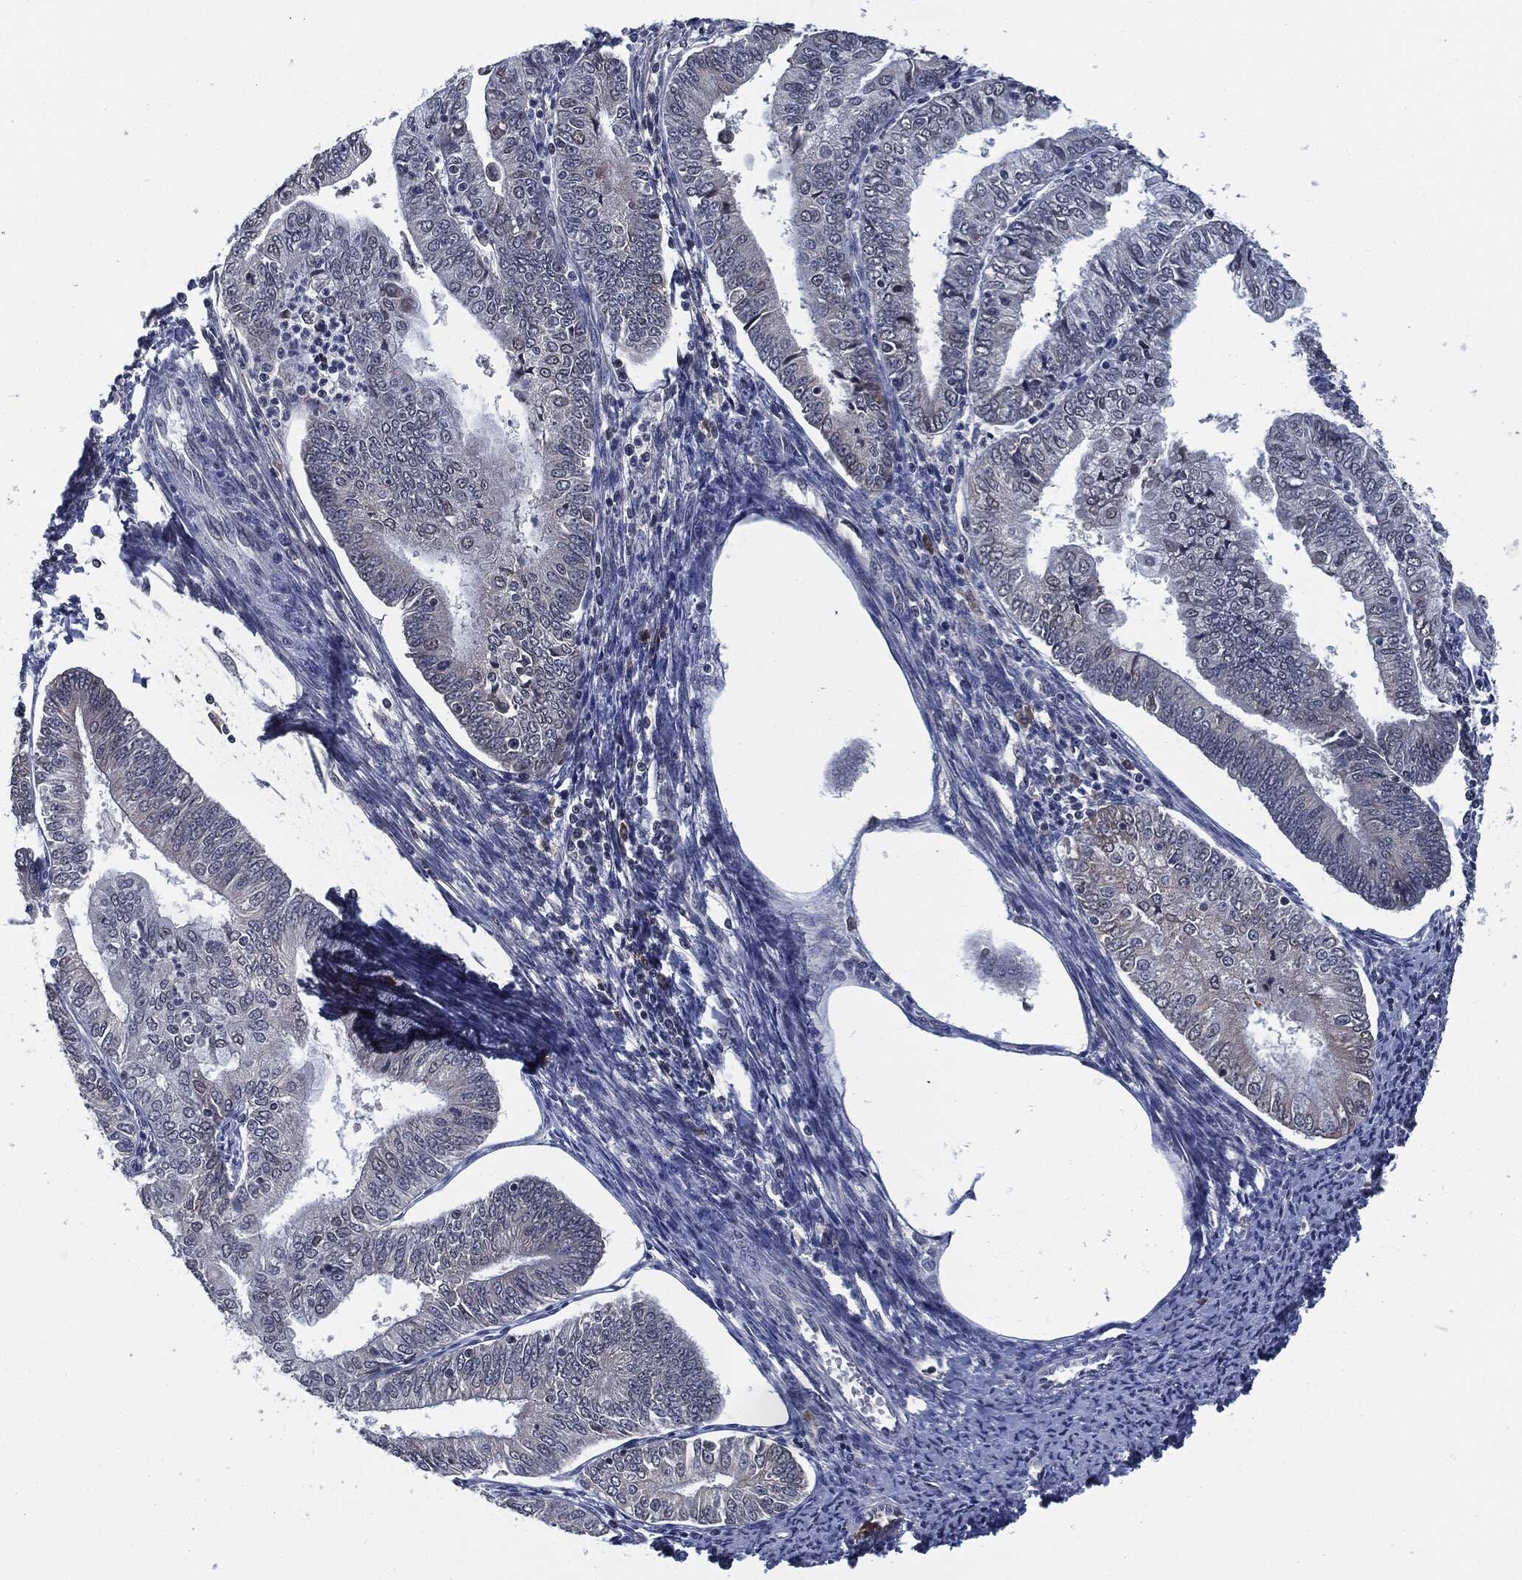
{"staining": {"intensity": "negative", "quantity": "none", "location": "none"}, "tissue": "endometrial cancer", "cell_type": "Tumor cells", "image_type": "cancer", "snomed": [{"axis": "morphology", "description": "Adenocarcinoma, NOS"}, {"axis": "topography", "description": "Endometrium"}], "caption": "Micrograph shows no protein expression in tumor cells of endometrial cancer (adenocarcinoma) tissue.", "gene": "IL2RG", "patient": {"sex": "female", "age": 56}}